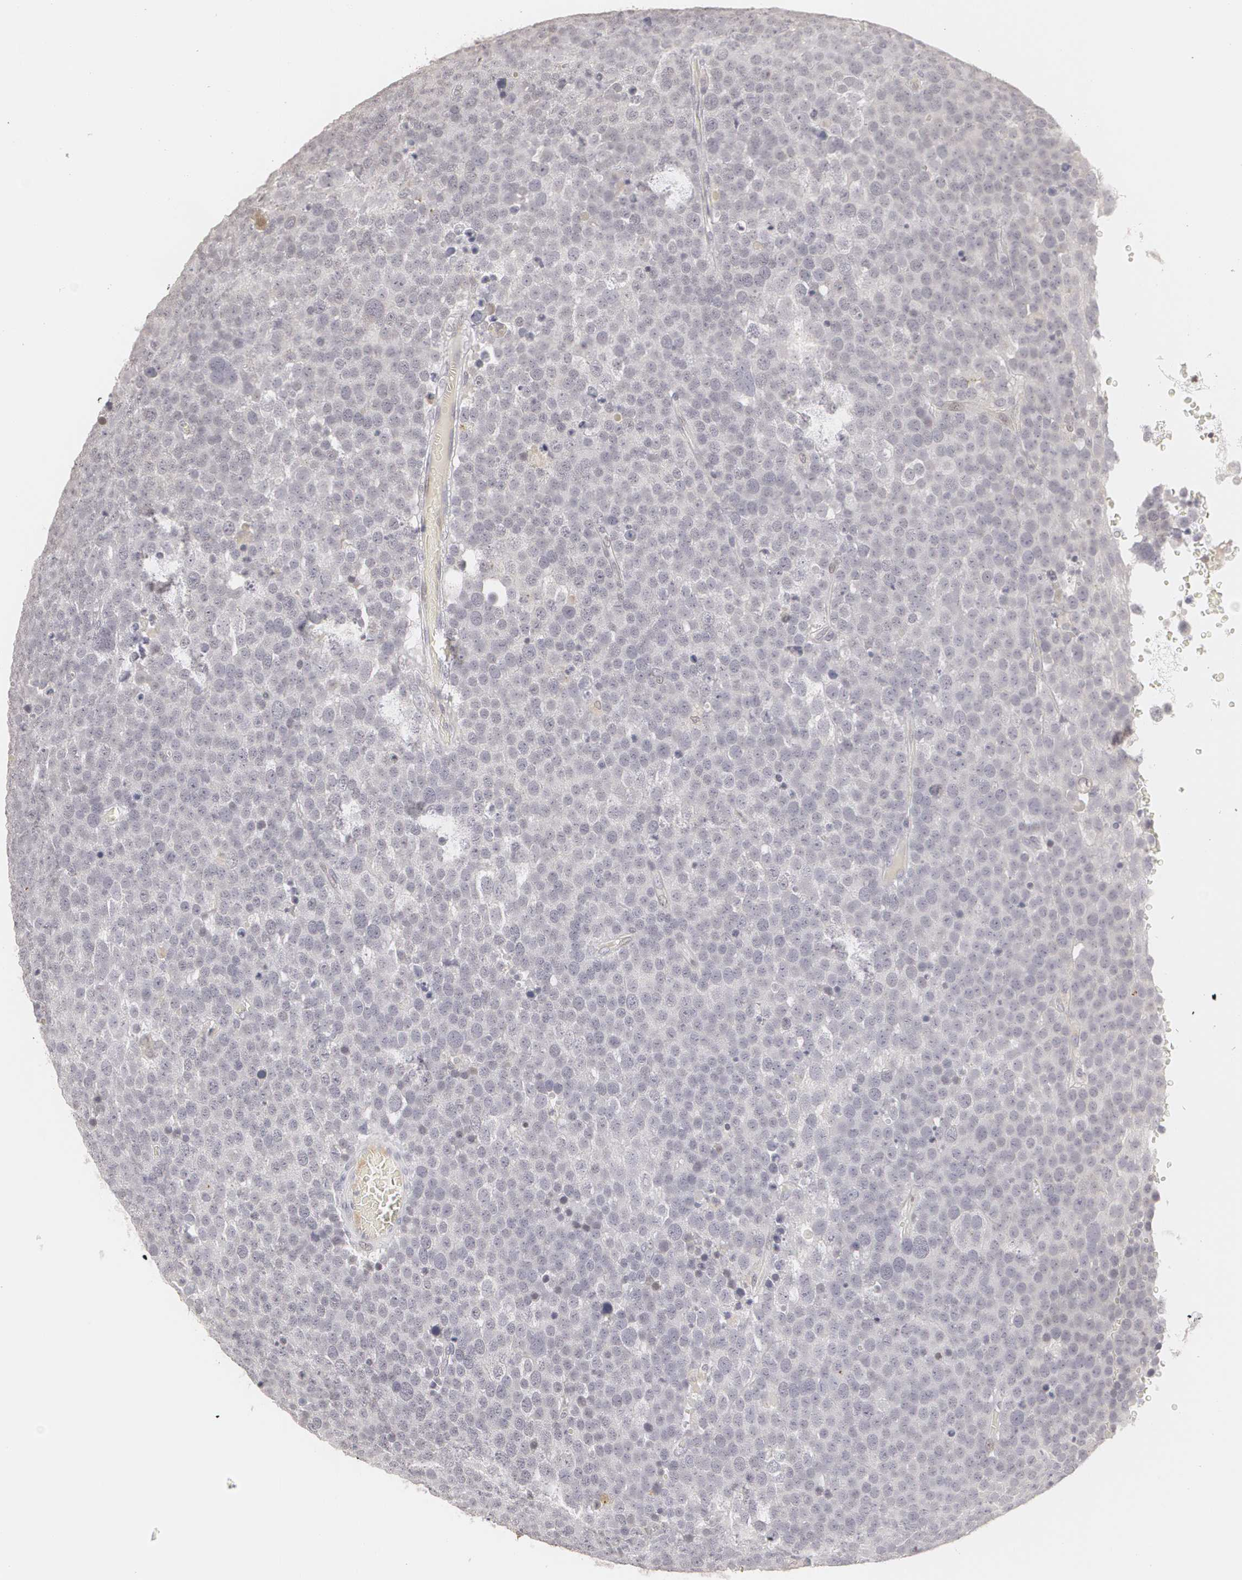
{"staining": {"intensity": "negative", "quantity": "none", "location": "none"}, "tissue": "testis cancer", "cell_type": "Tumor cells", "image_type": "cancer", "snomed": [{"axis": "morphology", "description": "Seminoma, NOS"}, {"axis": "topography", "description": "Testis"}], "caption": "This micrograph is of testis cancer stained with immunohistochemistry to label a protein in brown with the nuclei are counter-stained blue. There is no positivity in tumor cells.", "gene": "CLDN2", "patient": {"sex": "male", "age": 71}}